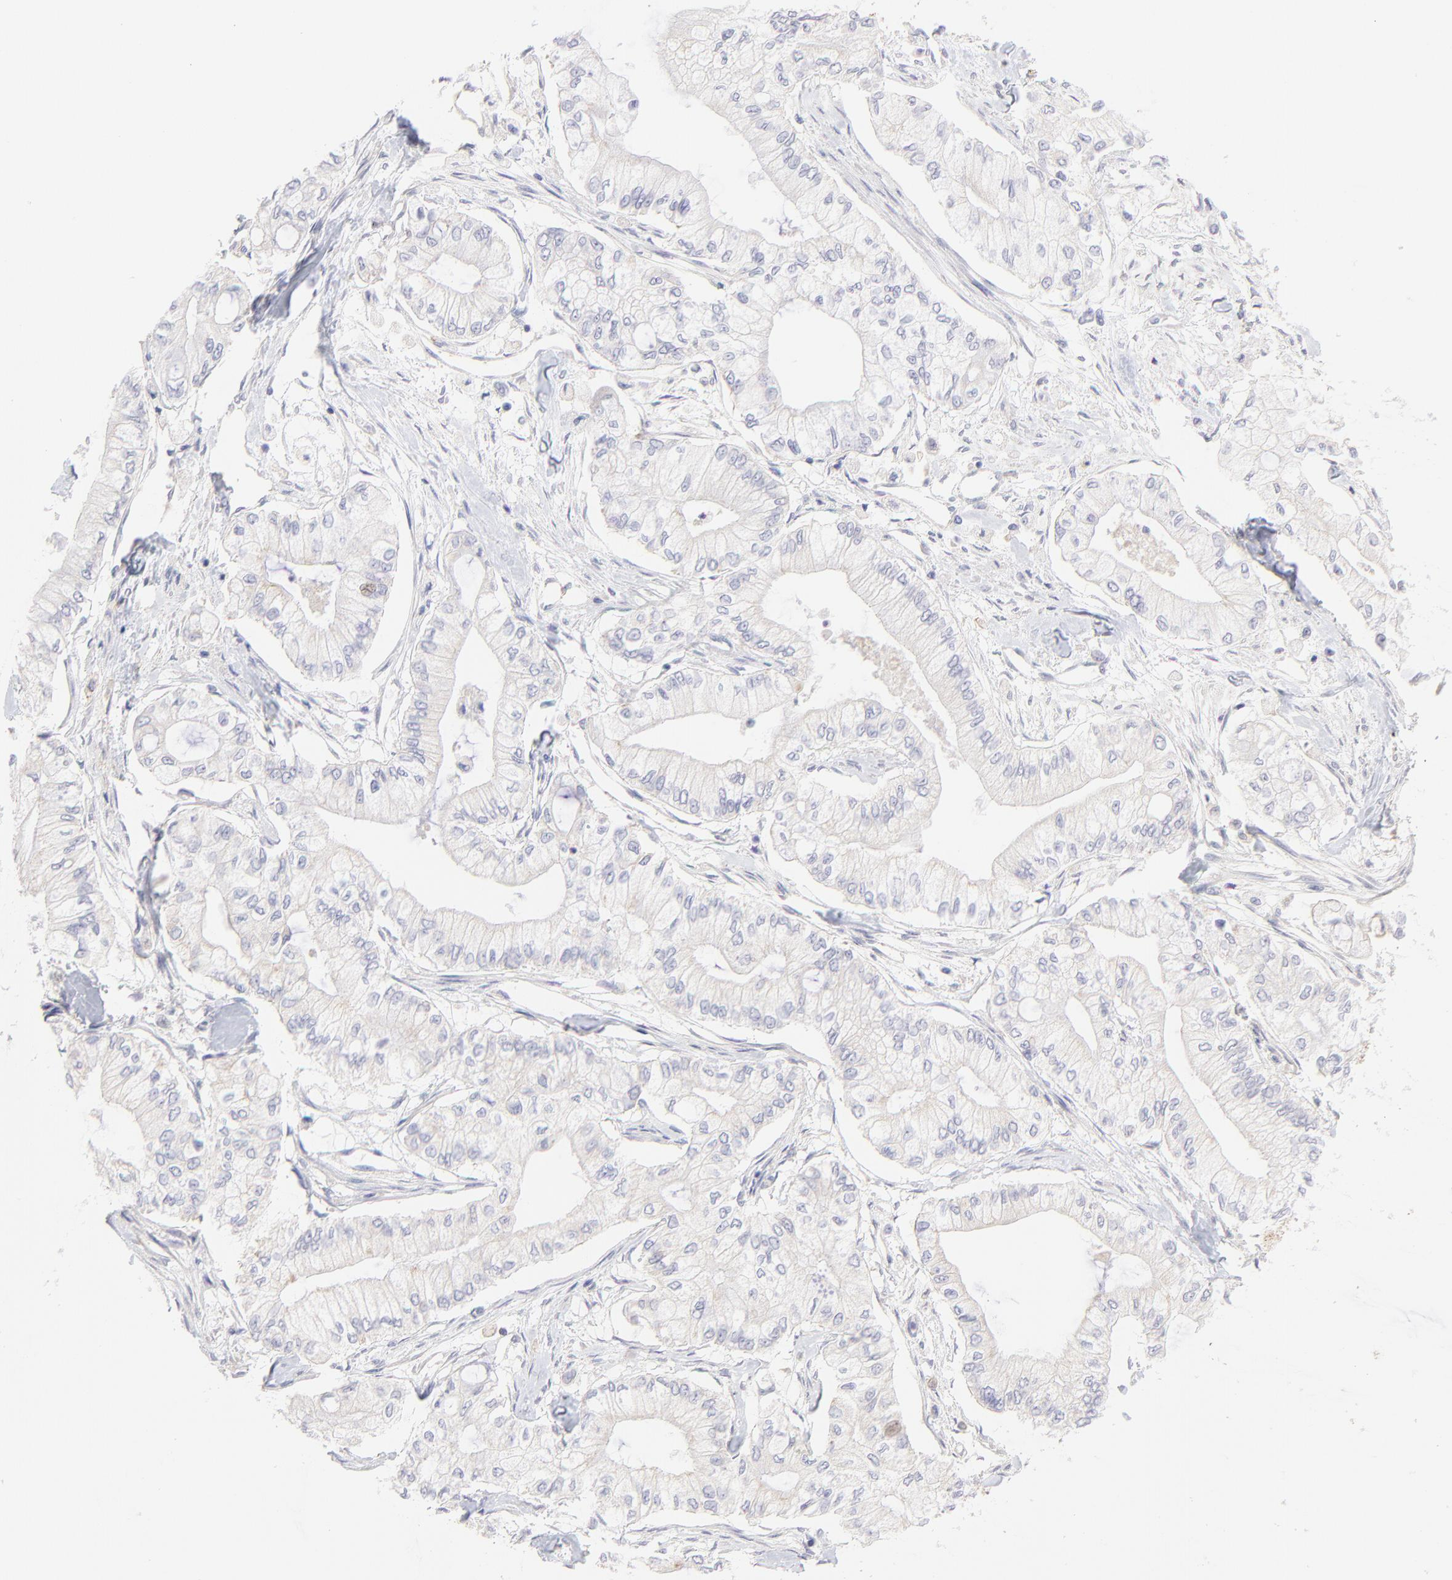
{"staining": {"intensity": "negative", "quantity": "none", "location": "none"}, "tissue": "pancreatic cancer", "cell_type": "Tumor cells", "image_type": "cancer", "snomed": [{"axis": "morphology", "description": "Adenocarcinoma, NOS"}, {"axis": "topography", "description": "Pancreas"}], "caption": "Immunohistochemistry (IHC) photomicrograph of neoplastic tissue: adenocarcinoma (pancreatic) stained with DAB exhibits no significant protein expression in tumor cells.", "gene": "COX8C", "patient": {"sex": "male", "age": 79}}